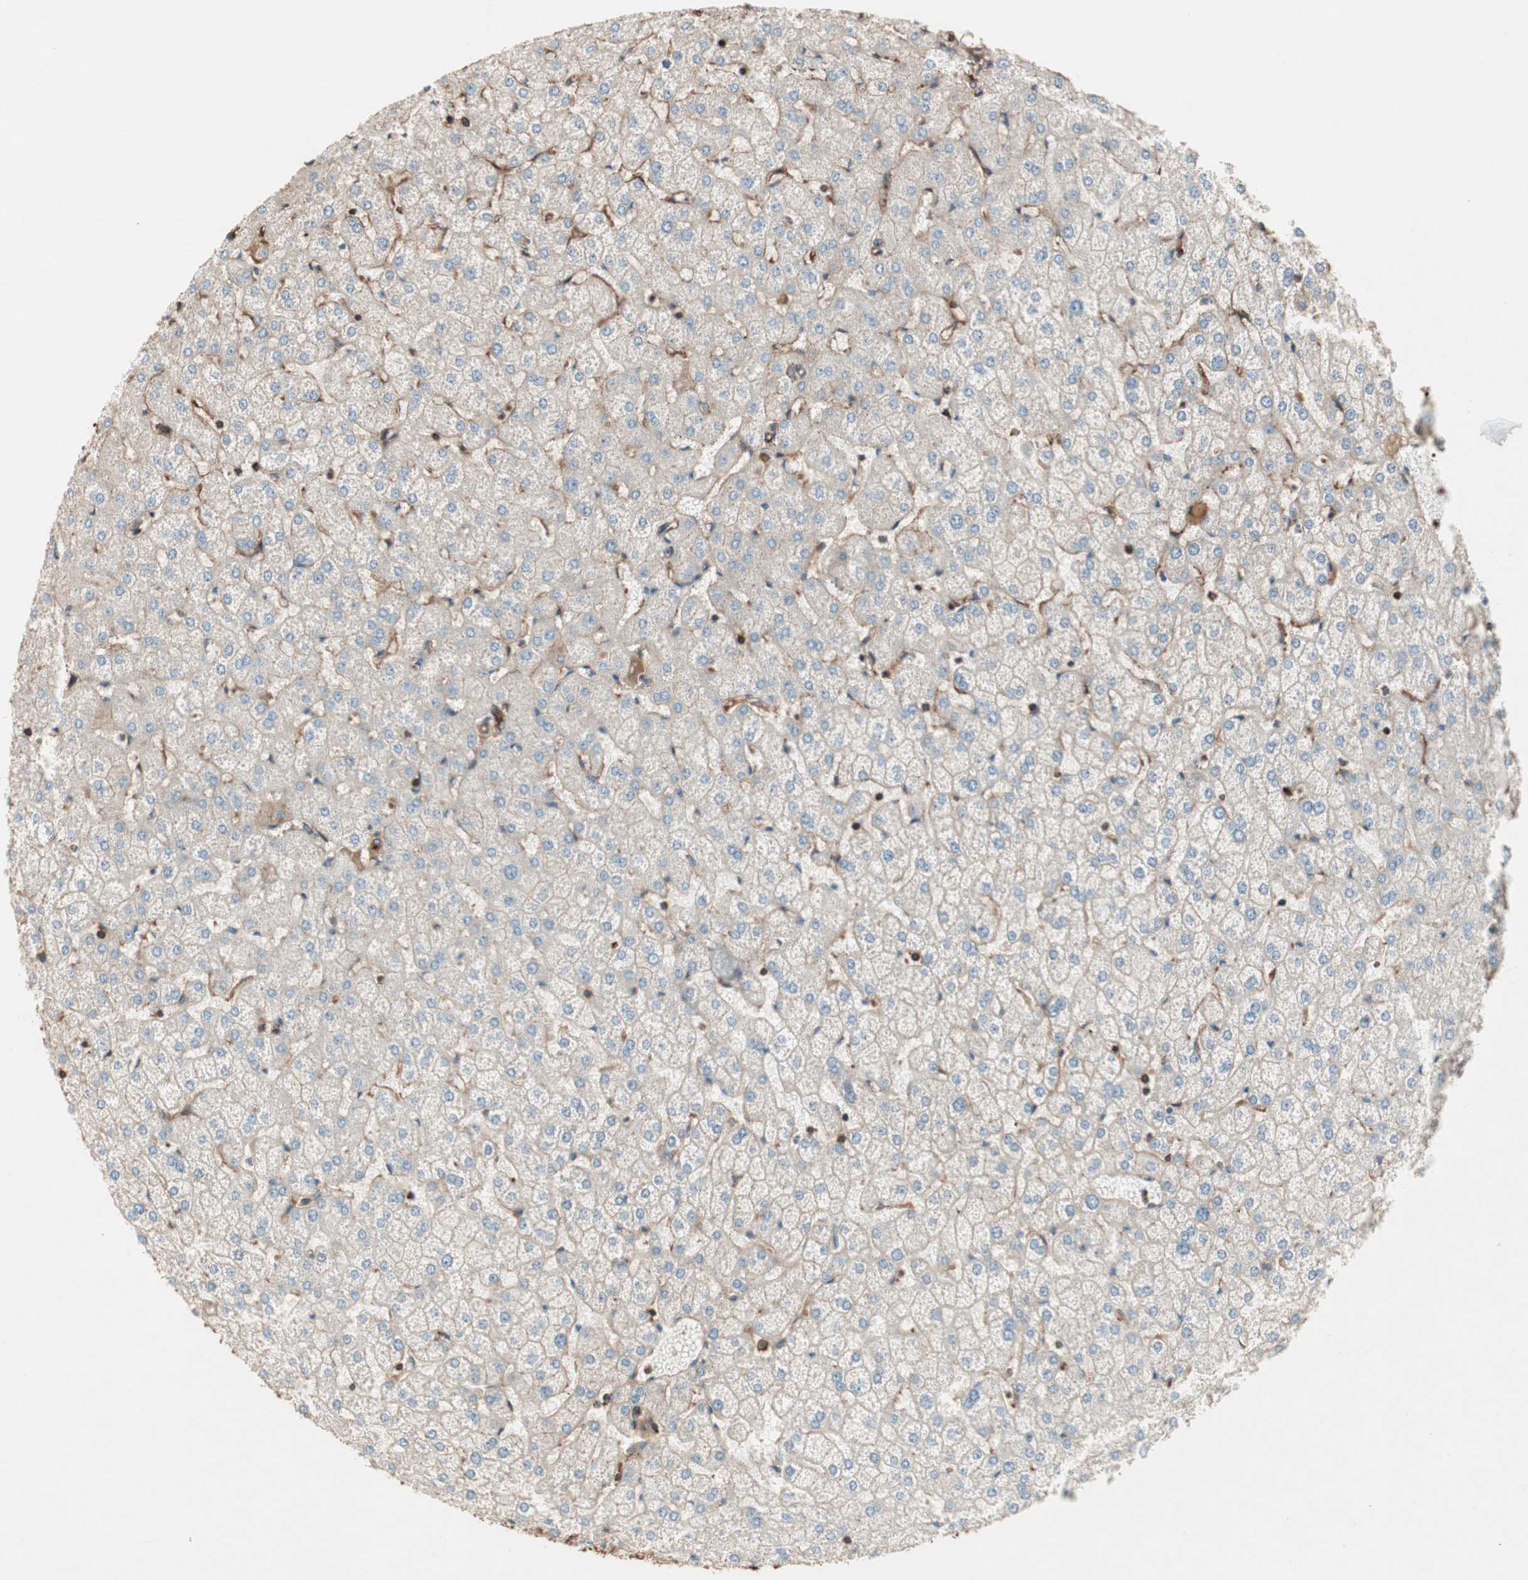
{"staining": {"intensity": "strong", "quantity": ">75%", "location": "cytoplasmic/membranous"}, "tissue": "liver", "cell_type": "Cholangiocytes", "image_type": "normal", "snomed": [{"axis": "morphology", "description": "Normal tissue, NOS"}, {"axis": "topography", "description": "Liver"}], "caption": "Protein staining reveals strong cytoplasmic/membranous positivity in approximately >75% of cholangiocytes in unremarkable liver.", "gene": "TCP11L1", "patient": {"sex": "female", "age": 32}}